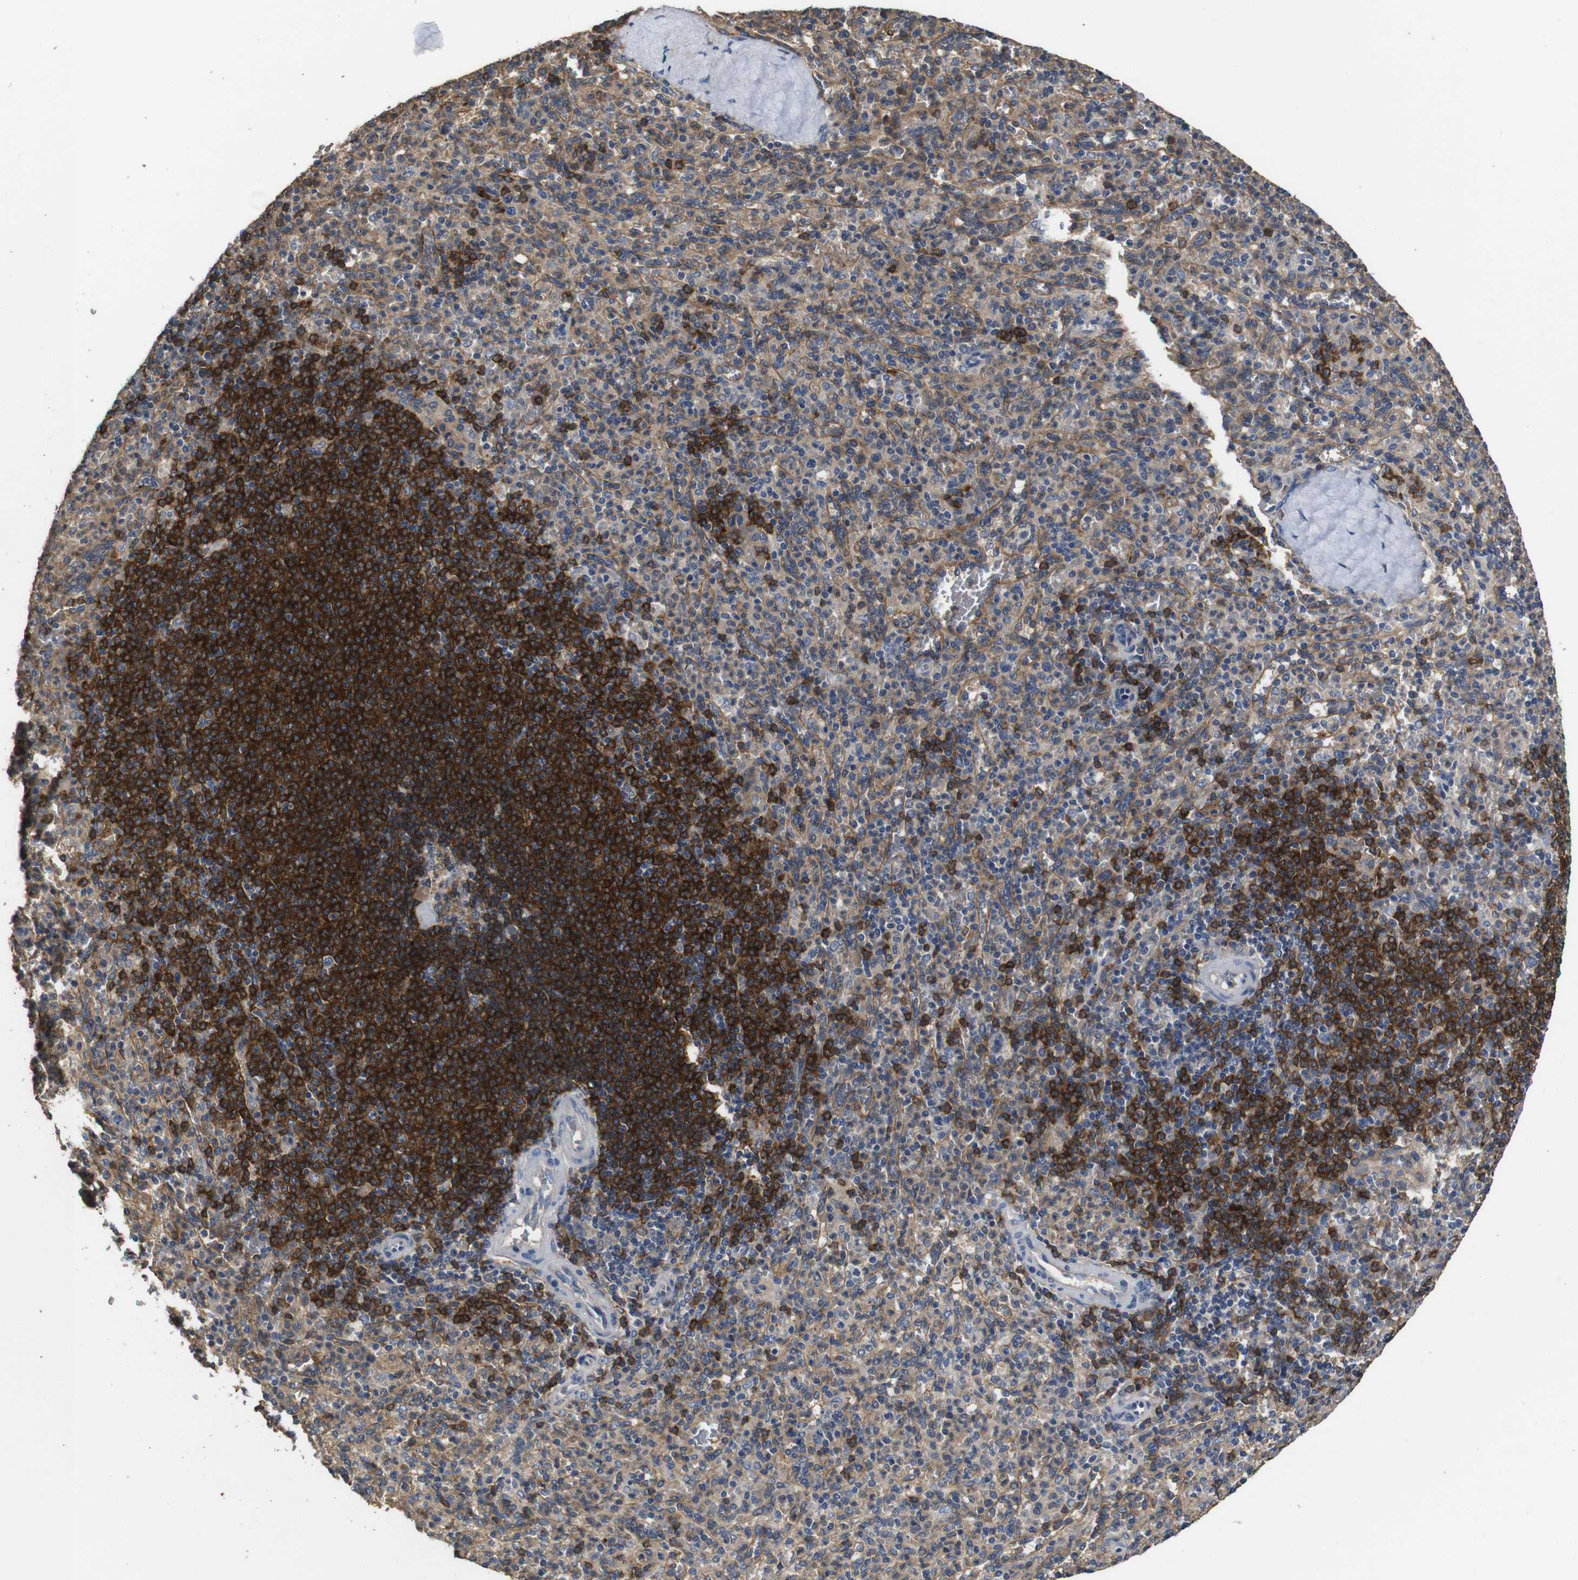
{"staining": {"intensity": "weak", "quantity": "25%-75%", "location": "cytoplasmic/membranous"}, "tissue": "spleen", "cell_type": "Cells in red pulp", "image_type": "normal", "snomed": [{"axis": "morphology", "description": "Normal tissue, NOS"}, {"axis": "topography", "description": "Spleen"}], "caption": "The immunohistochemical stain labels weak cytoplasmic/membranous staining in cells in red pulp of normal spleen. (IHC, brightfield microscopy, high magnification).", "gene": "ARHGAP24", "patient": {"sex": "male", "age": 36}}